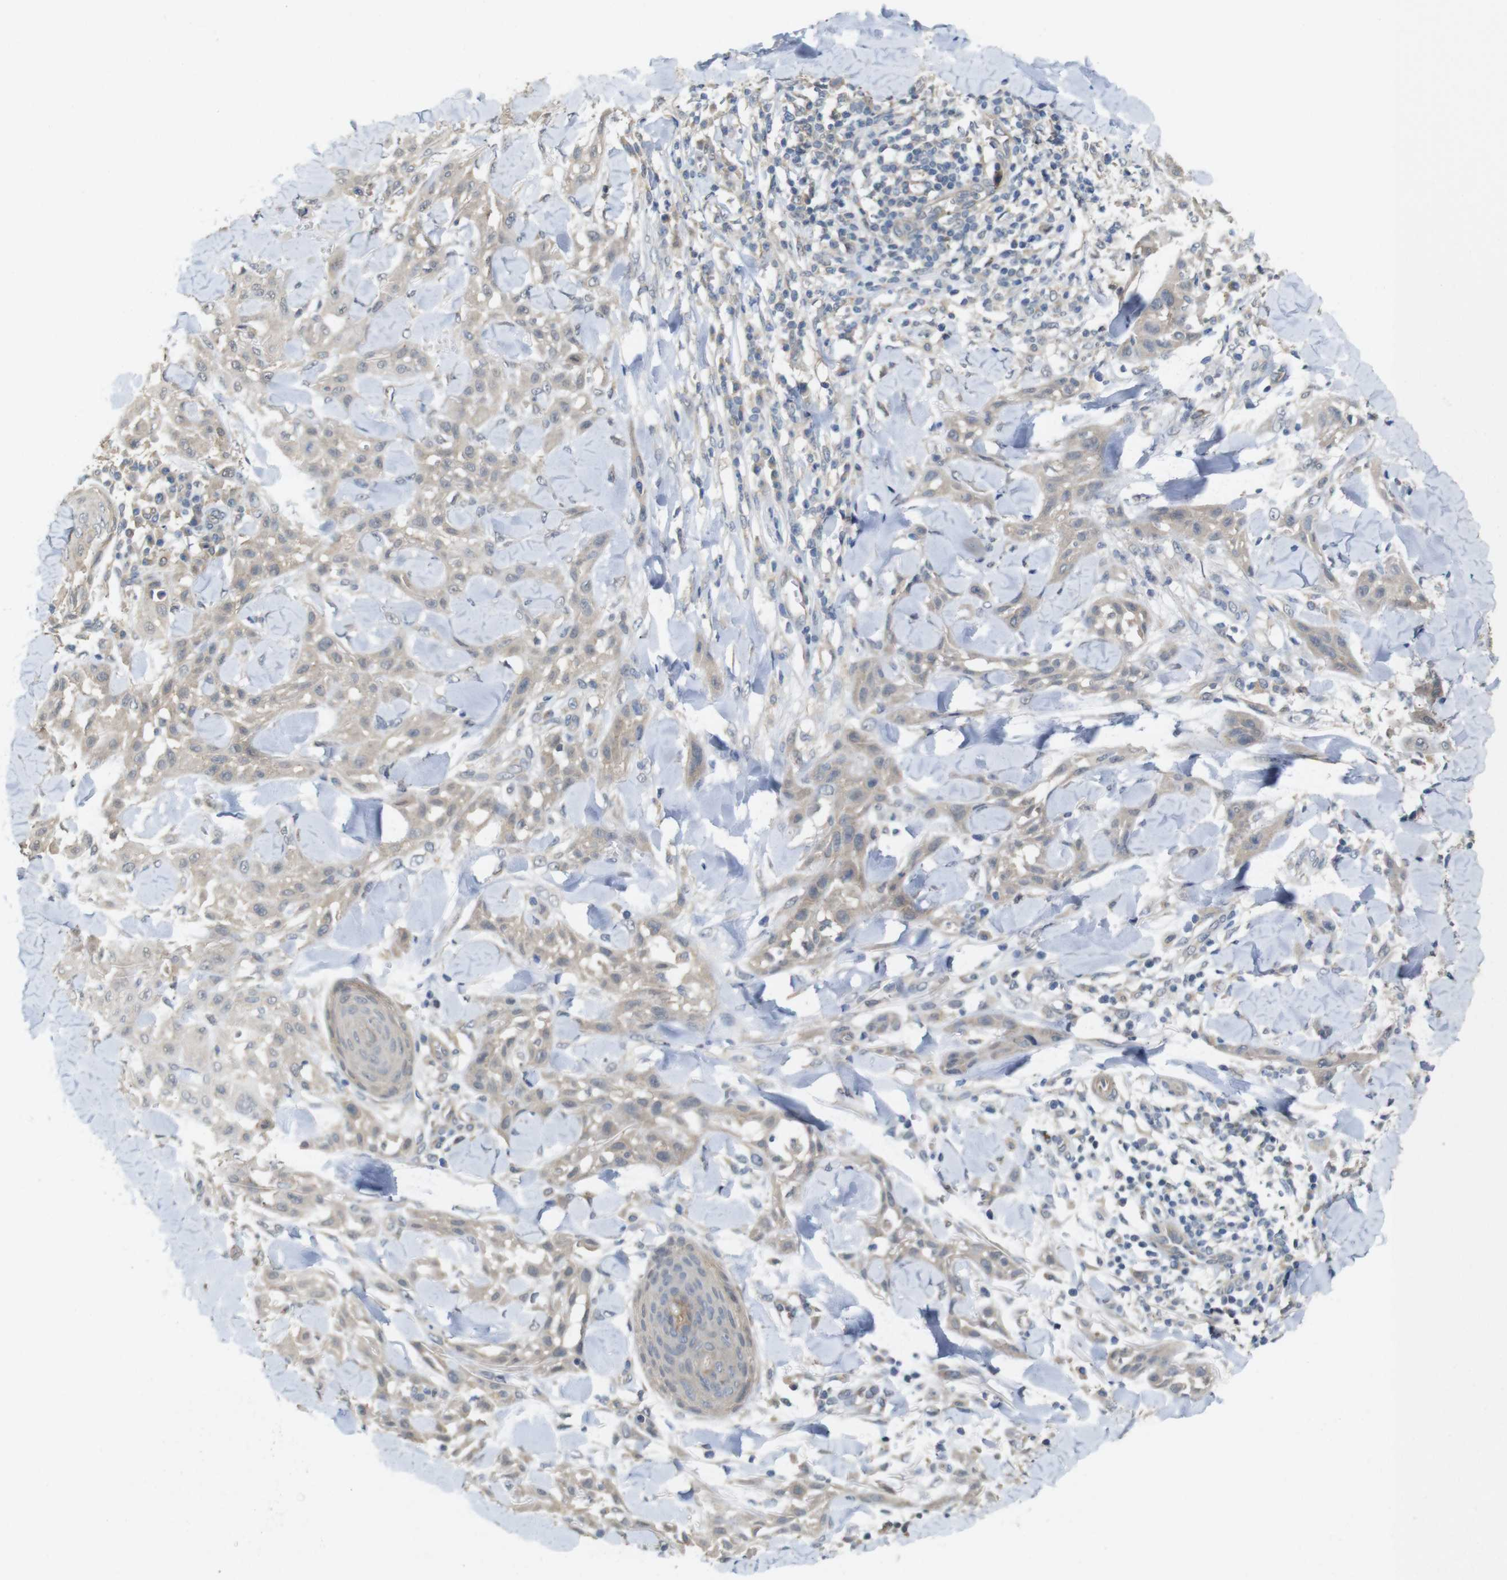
{"staining": {"intensity": "weak", "quantity": ">75%", "location": "cytoplasmic/membranous"}, "tissue": "skin cancer", "cell_type": "Tumor cells", "image_type": "cancer", "snomed": [{"axis": "morphology", "description": "Squamous cell carcinoma, NOS"}, {"axis": "topography", "description": "Skin"}], "caption": "Protein expression by immunohistochemistry exhibits weak cytoplasmic/membranous positivity in approximately >75% of tumor cells in skin squamous cell carcinoma.", "gene": "CDC34", "patient": {"sex": "male", "age": 24}}